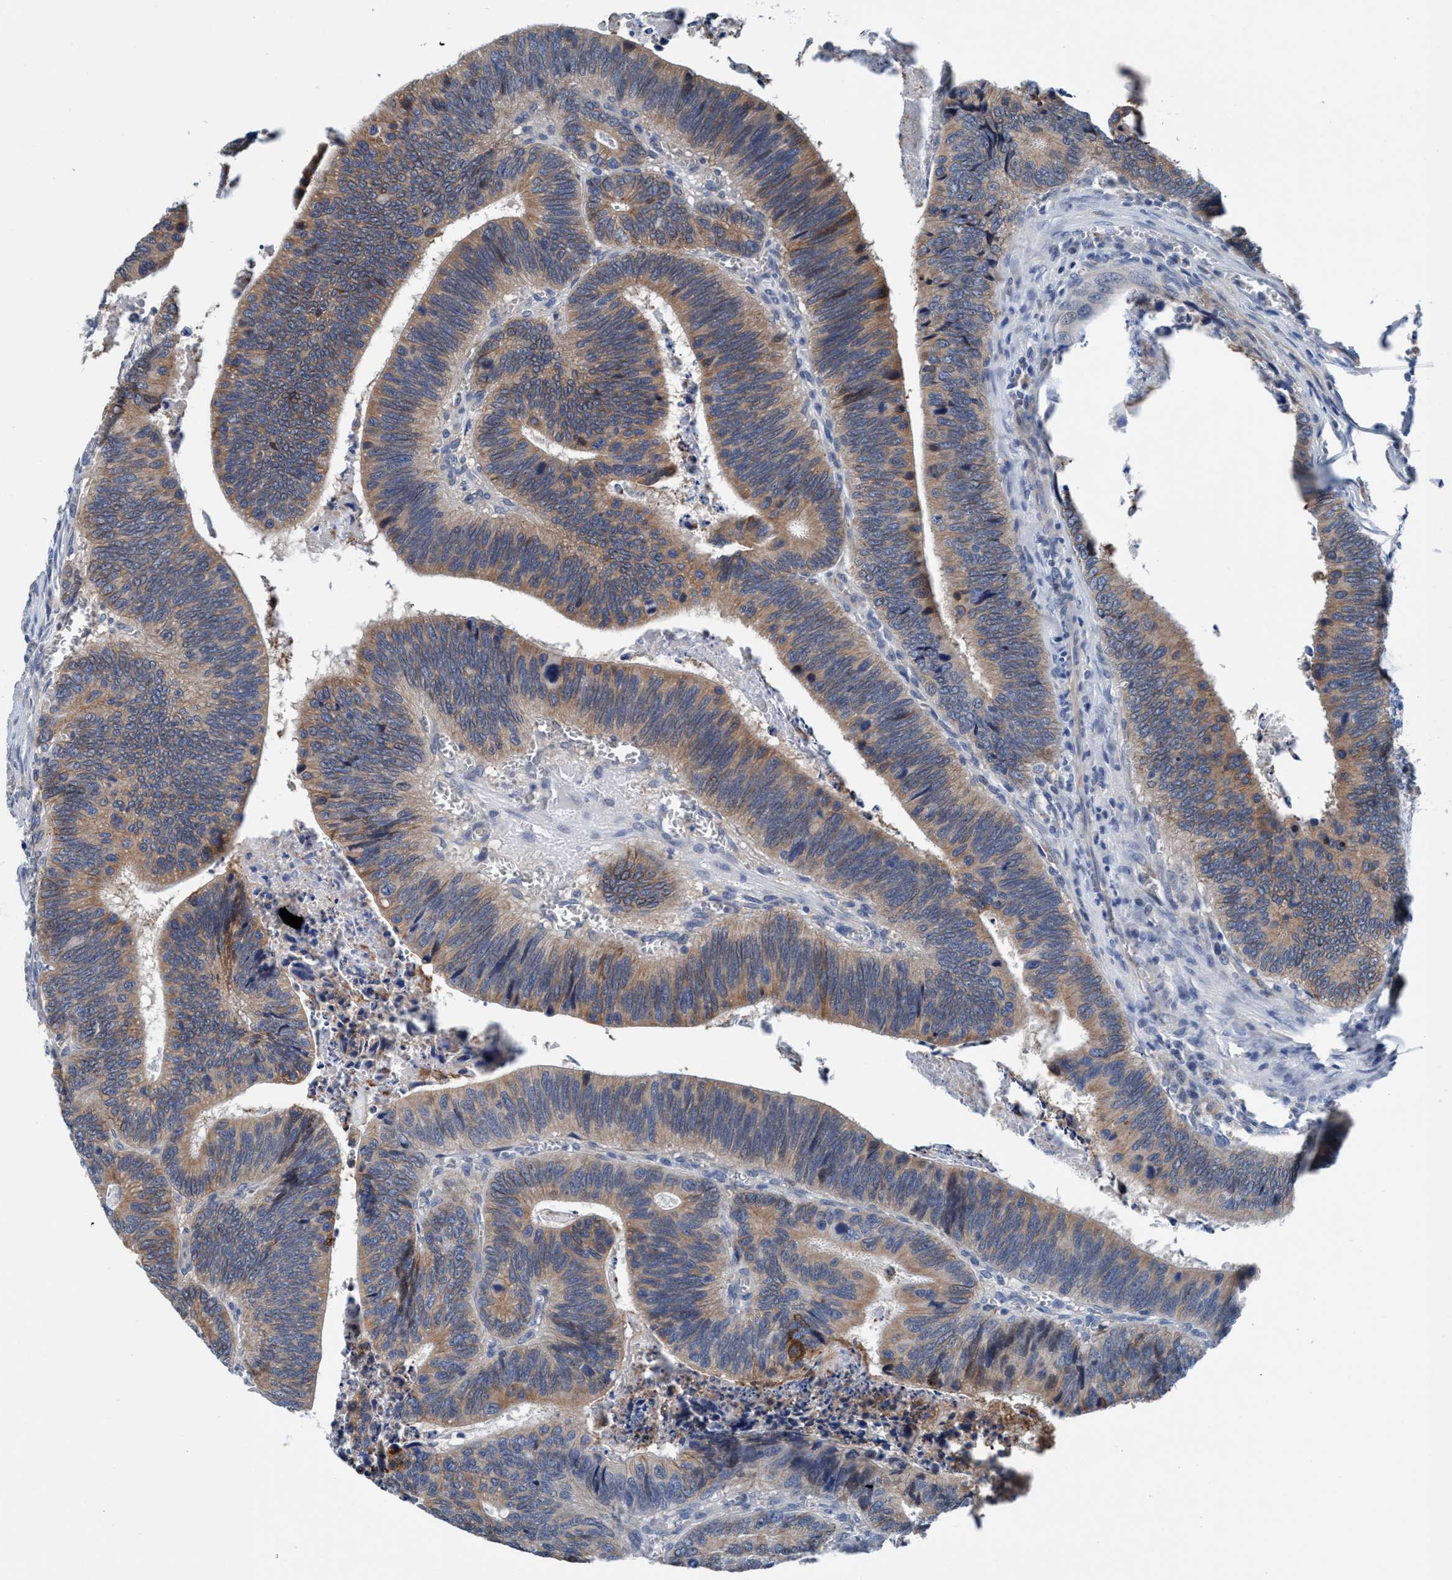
{"staining": {"intensity": "moderate", "quantity": ">75%", "location": "cytoplasmic/membranous"}, "tissue": "colorectal cancer", "cell_type": "Tumor cells", "image_type": "cancer", "snomed": [{"axis": "morphology", "description": "Inflammation, NOS"}, {"axis": "morphology", "description": "Adenocarcinoma, NOS"}, {"axis": "topography", "description": "Colon"}], "caption": "A photomicrograph showing moderate cytoplasmic/membranous positivity in approximately >75% of tumor cells in colorectal adenocarcinoma, as visualized by brown immunohistochemical staining.", "gene": "TMEM94", "patient": {"sex": "male", "age": 72}}